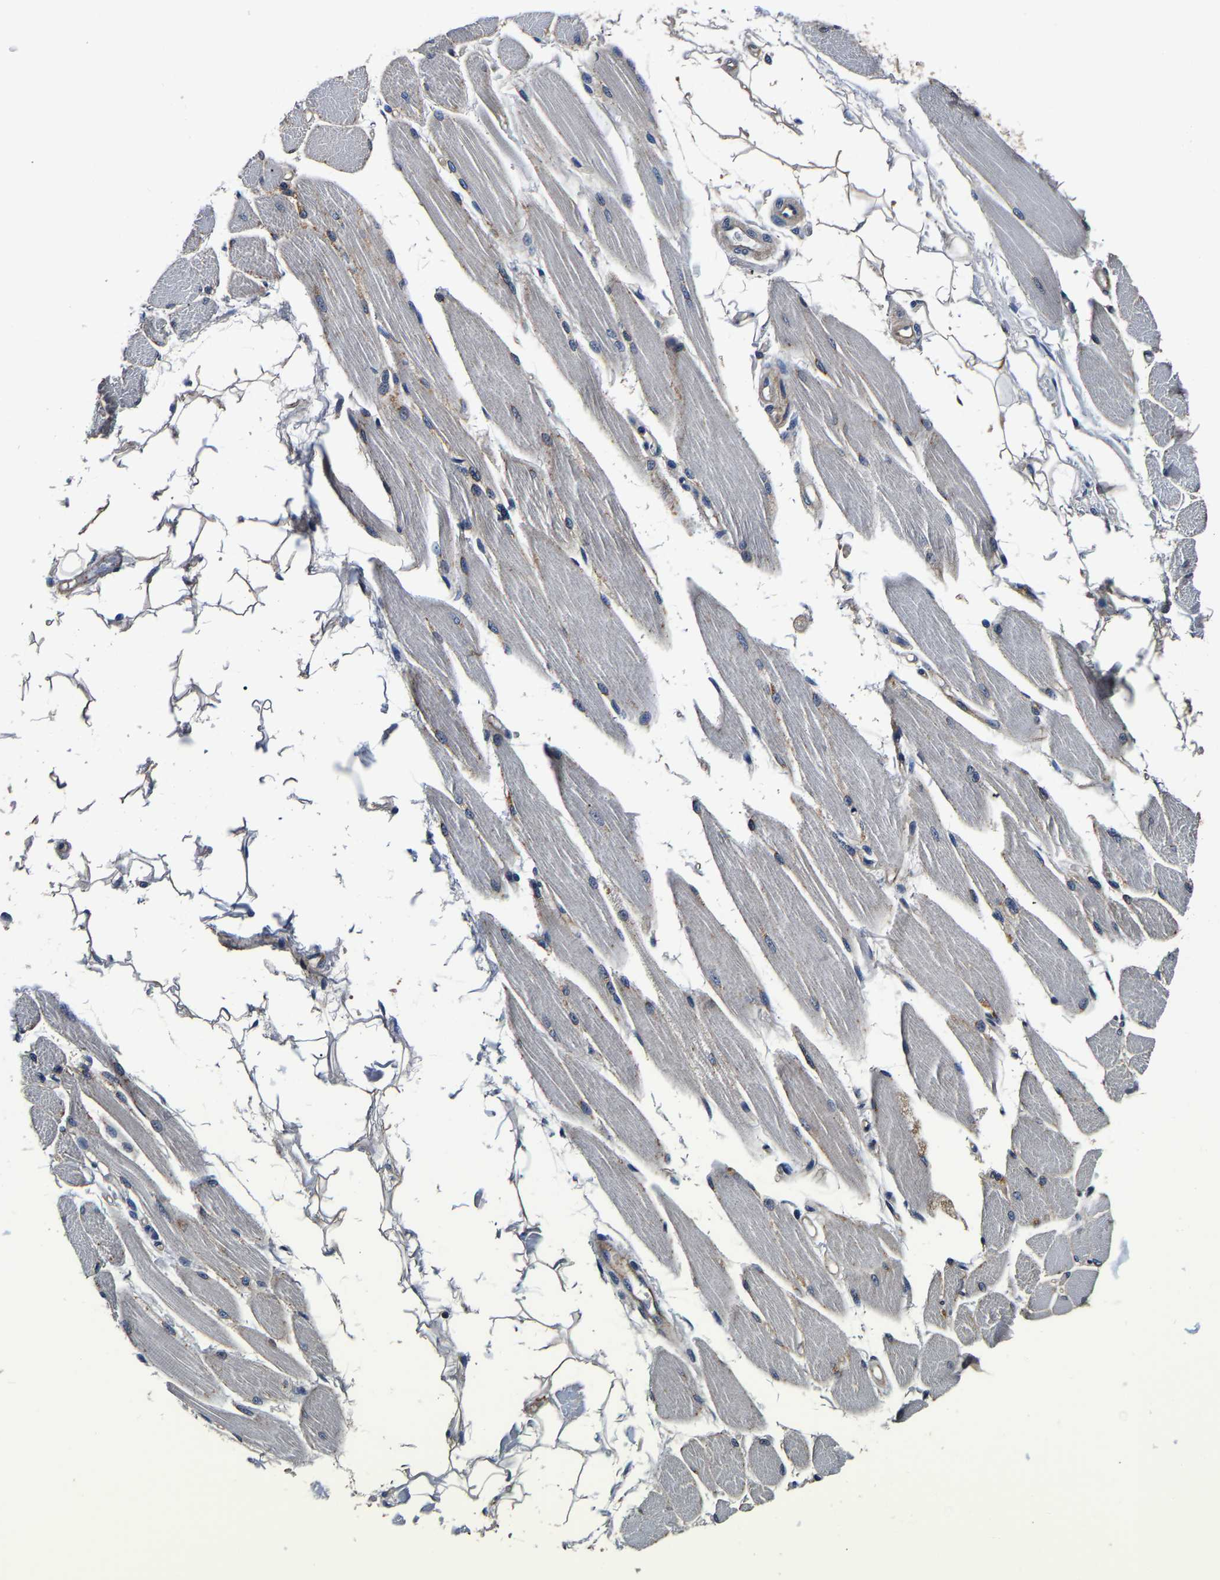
{"staining": {"intensity": "weak", "quantity": "<25%", "location": "cytoplasmic/membranous"}, "tissue": "skeletal muscle", "cell_type": "Myocytes", "image_type": "normal", "snomed": [{"axis": "morphology", "description": "Normal tissue, NOS"}, {"axis": "topography", "description": "Skeletal muscle"}, {"axis": "topography", "description": "Peripheral nerve tissue"}], "caption": "DAB (3,3'-diaminobenzidine) immunohistochemical staining of normal skeletal muscle demonstrates no significant expression in myocytes.", "gene": "SH3GLB1", "patient": {"sex": "female", "age": 84}}